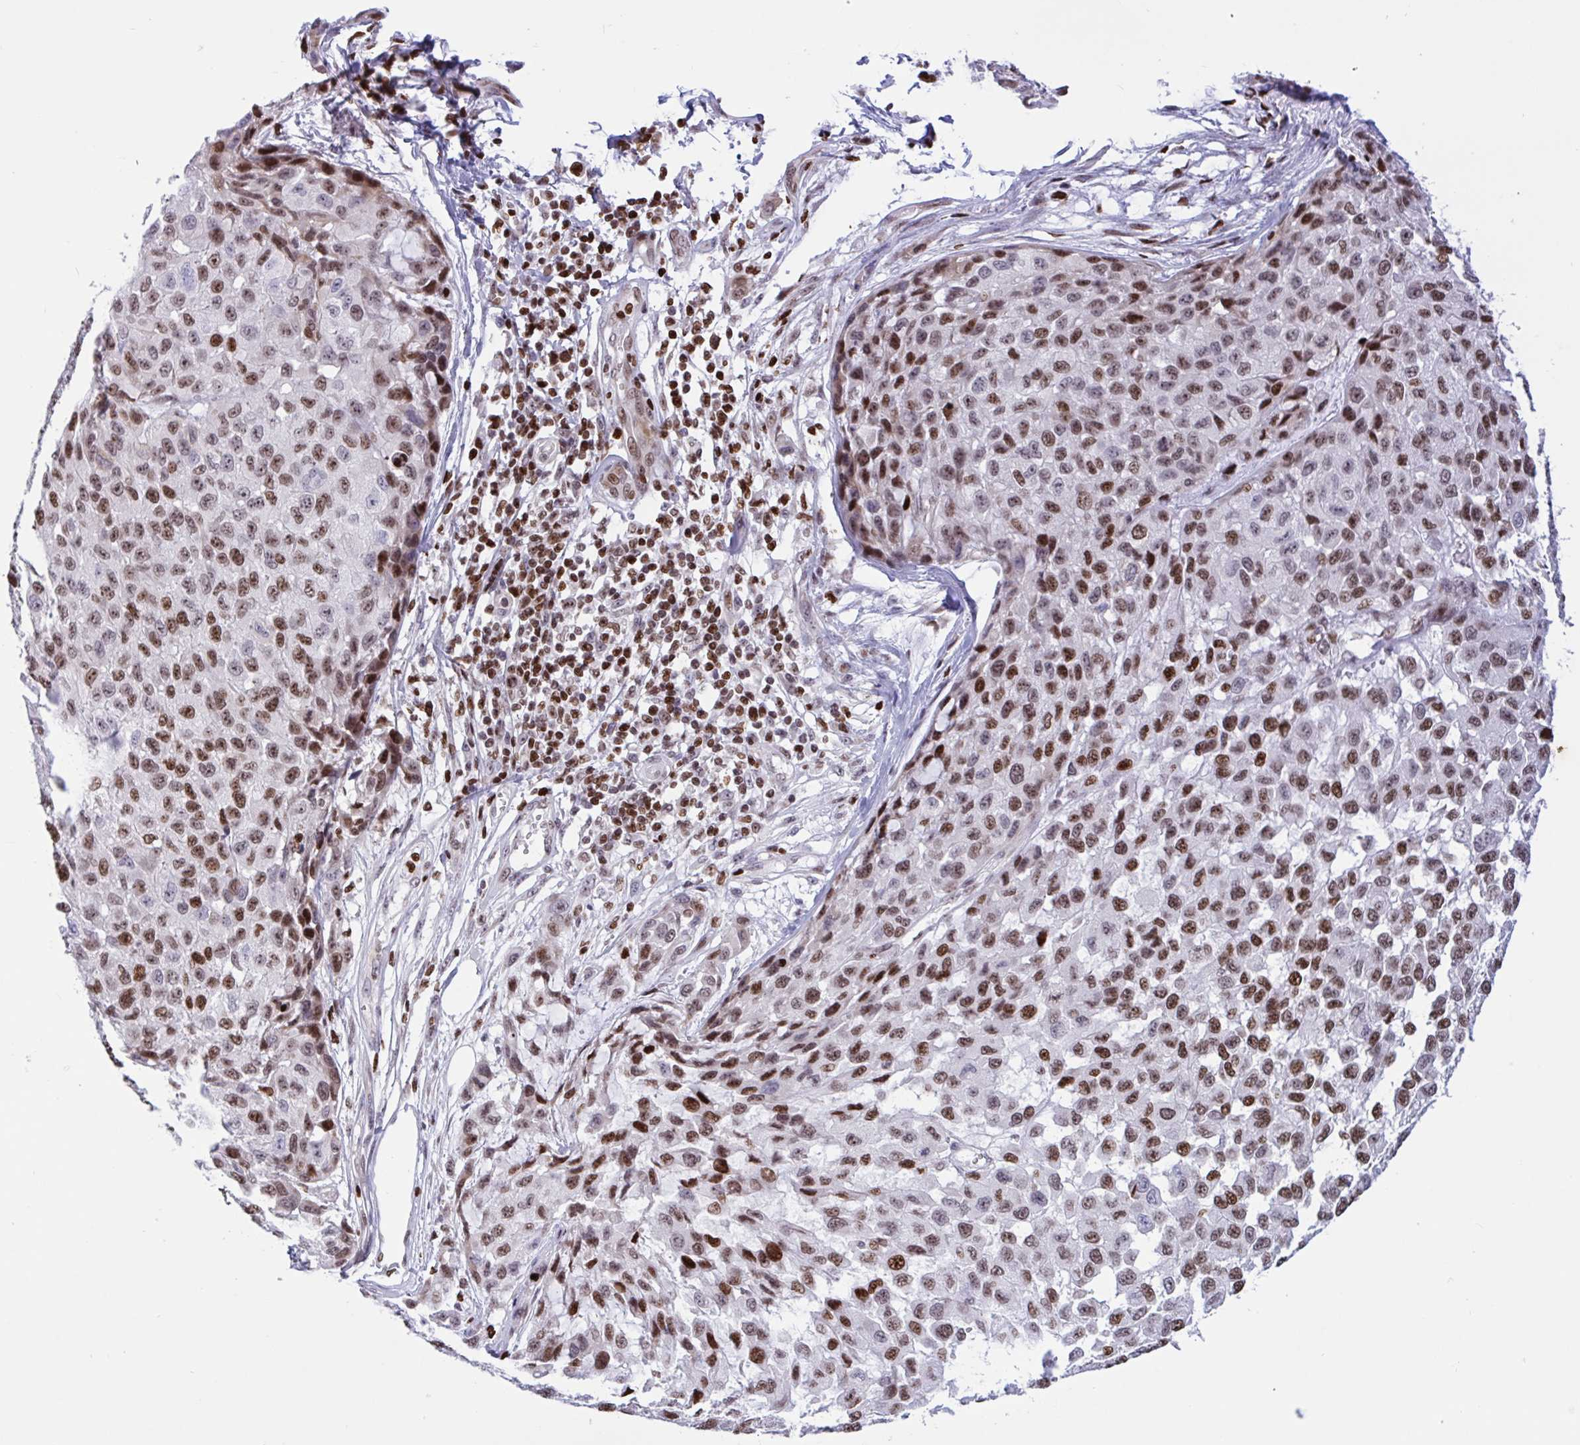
{"staining": {"intensity": "moderate", "quantity": "25%-75%", "location": "nuclear"}, "tissue": "melanoma", "cell_type": "Tumor cells", "image_type": "cancer", "snomed": [{"axis": "morphology", "description": "Malignant melanoma, NOS"}, {"axis": "topography", "description": "Skin"}], "caption": "High-power microscopy captured an immunohistochemistry image of malignant melanoma, revealing moderate nuclear positivity in about 25%-75% of tumor cells.", "gene": "HMGB2", "patient": {"sex": "male", "age": 62}}